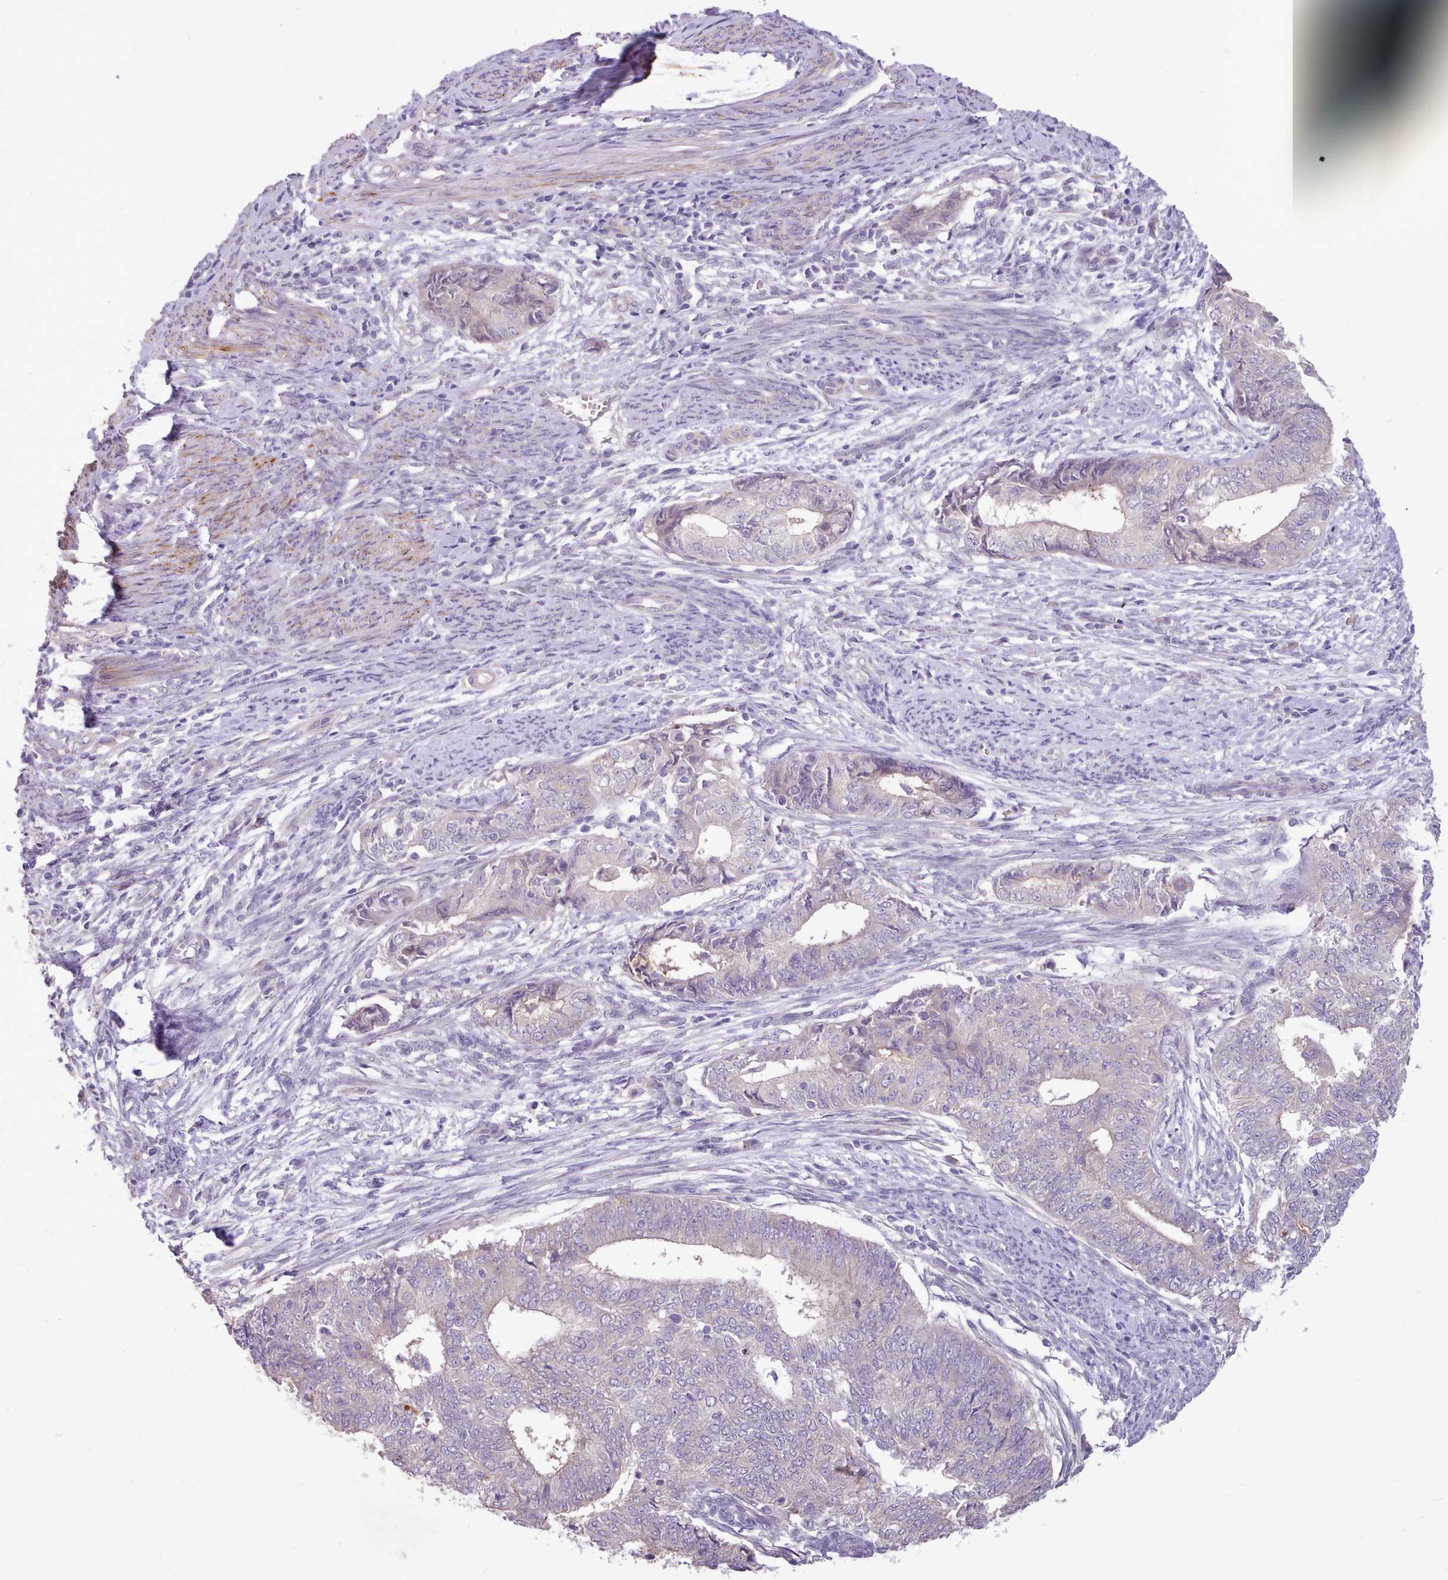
{"staining": {"intensity": "negative", "quantity": "none", "location": "none"}, "tissue": "endometrial cancer", "cell_type": "Tumor cells", "image_type": "cancer", "snomed": [{"axis": "morphology", "description": "Adenocarcinoma, NOS"}, {"axis": "topography", "description": "Endometrium"}], "caption": "High power microscopy image of an IHC micrograph of adenocarcinoma (endometrial), revealing no significant staining in tumor cells.", "gene": "ZNF607", "patient": {"sex": "female", "age": 62}}